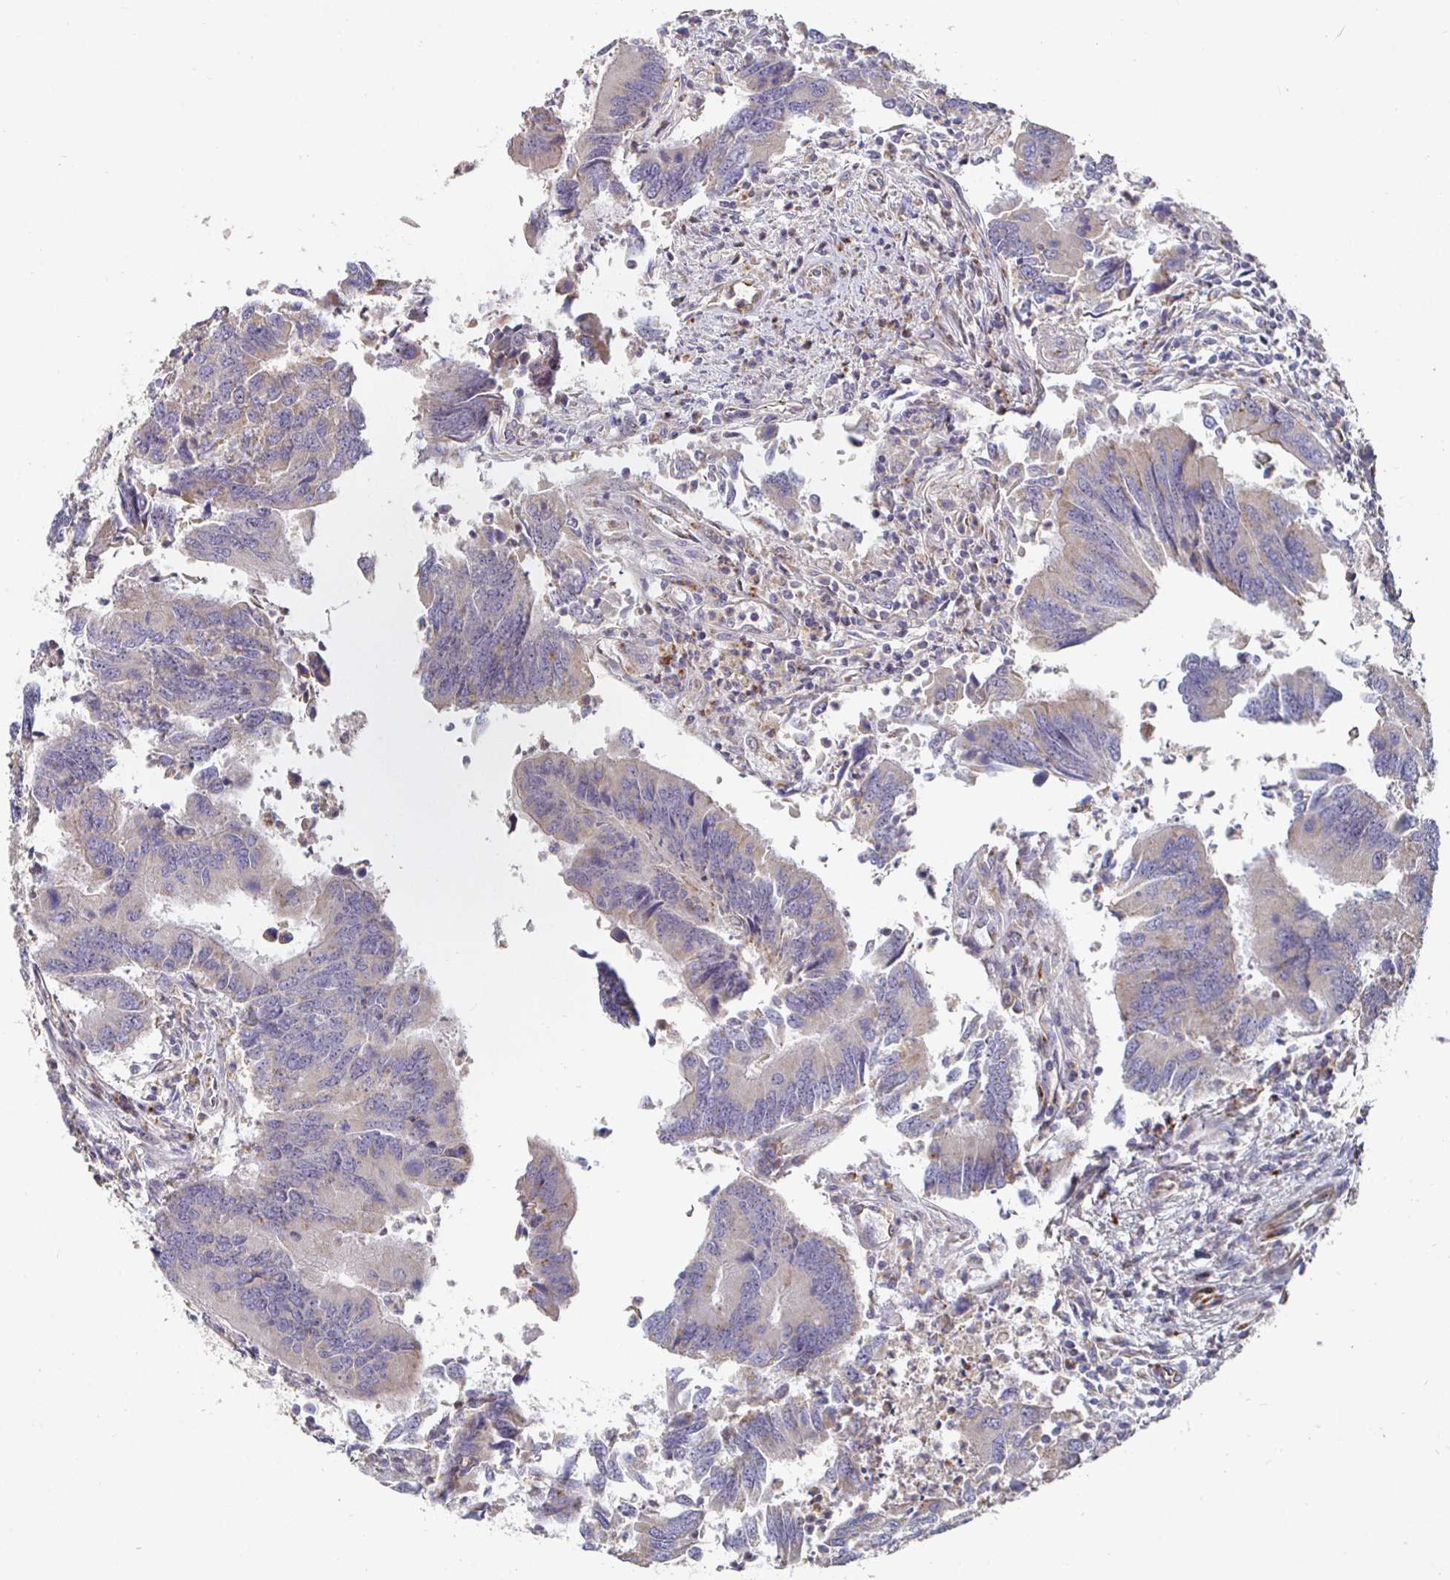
{"staining": {"intensity": "weak", "quantity": ">75%", "location": "cytoplasmic/membranous"}, "tissue": "colorectal cancer", "cell_type": "Tumor cells", "image_type": "cancer", "snomed": [{"axis": "morphology", "description": "Adenocarcinoma, NOS"}, {"axis": "topography", "description": "Colon"}], "caption": "About >75% of tumor cells in human colorectal cancer demonstrate weak cytoplasmic/membranous protein positivity as visualized by brown immunohistochemical staining.", "gene": "NRSN1", "patient": {"sex": "female", "age": 67}}